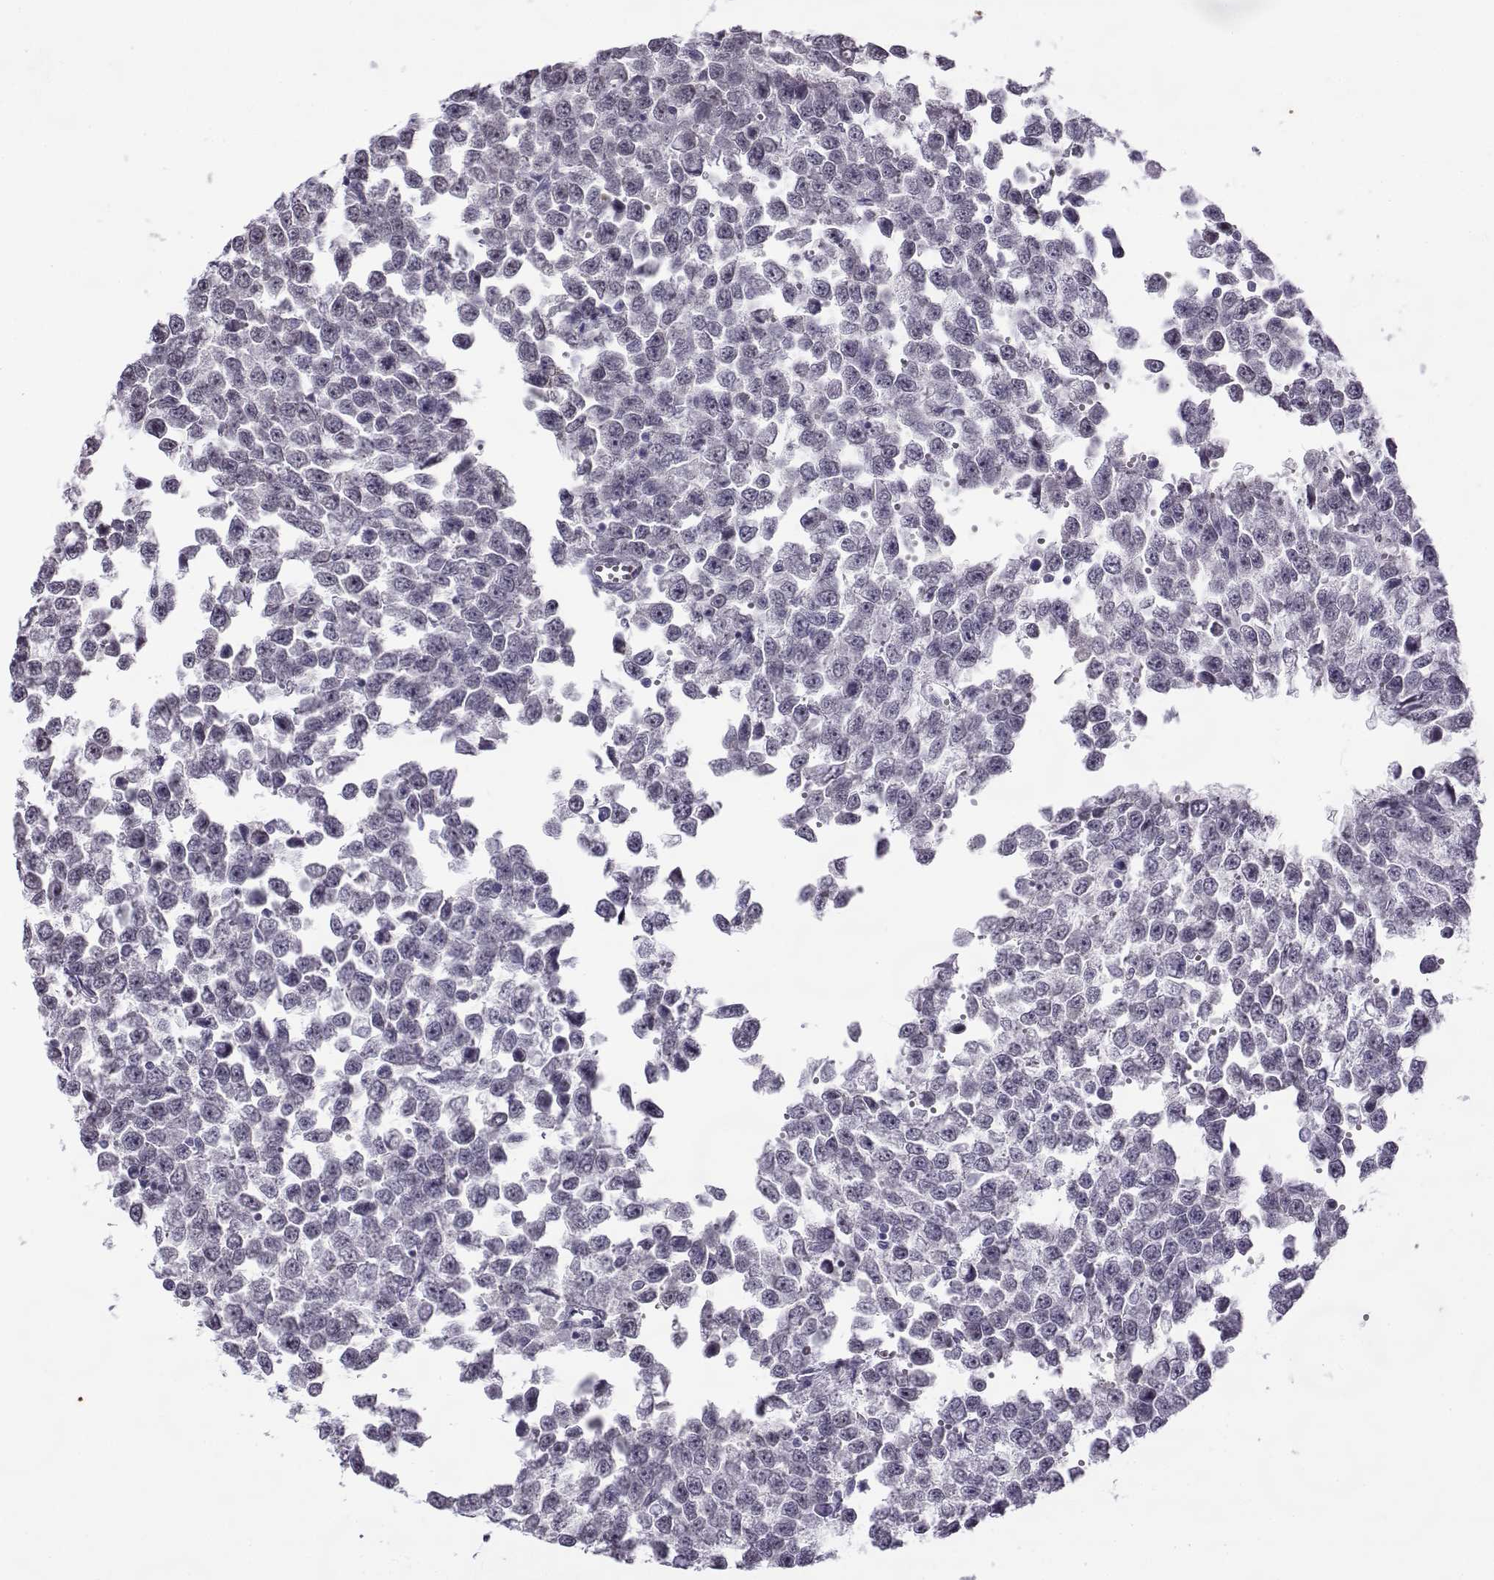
{"staining": {"intensity": "negative", "quantity": "none", "location": "none"}, "tissue": "testis cancer", "cell_type": "Tumor cells", "image_type": "cancer", "snomed": [{"axis": "morphology", "description": "Normal tissue, NOS"}, {"axis": "morphology", "description": "Seminoma, NOS"}, {"axis": "topography", "description": "Testis"}, {"axis": "topography", "description": "Epididymis"}], "caption": "Histopathology image shows no significant protein positivity in tumor cells of testis cancer (seminoma).", "gene": "TEX55", "patient": {"sex": "male", "age": 34}}